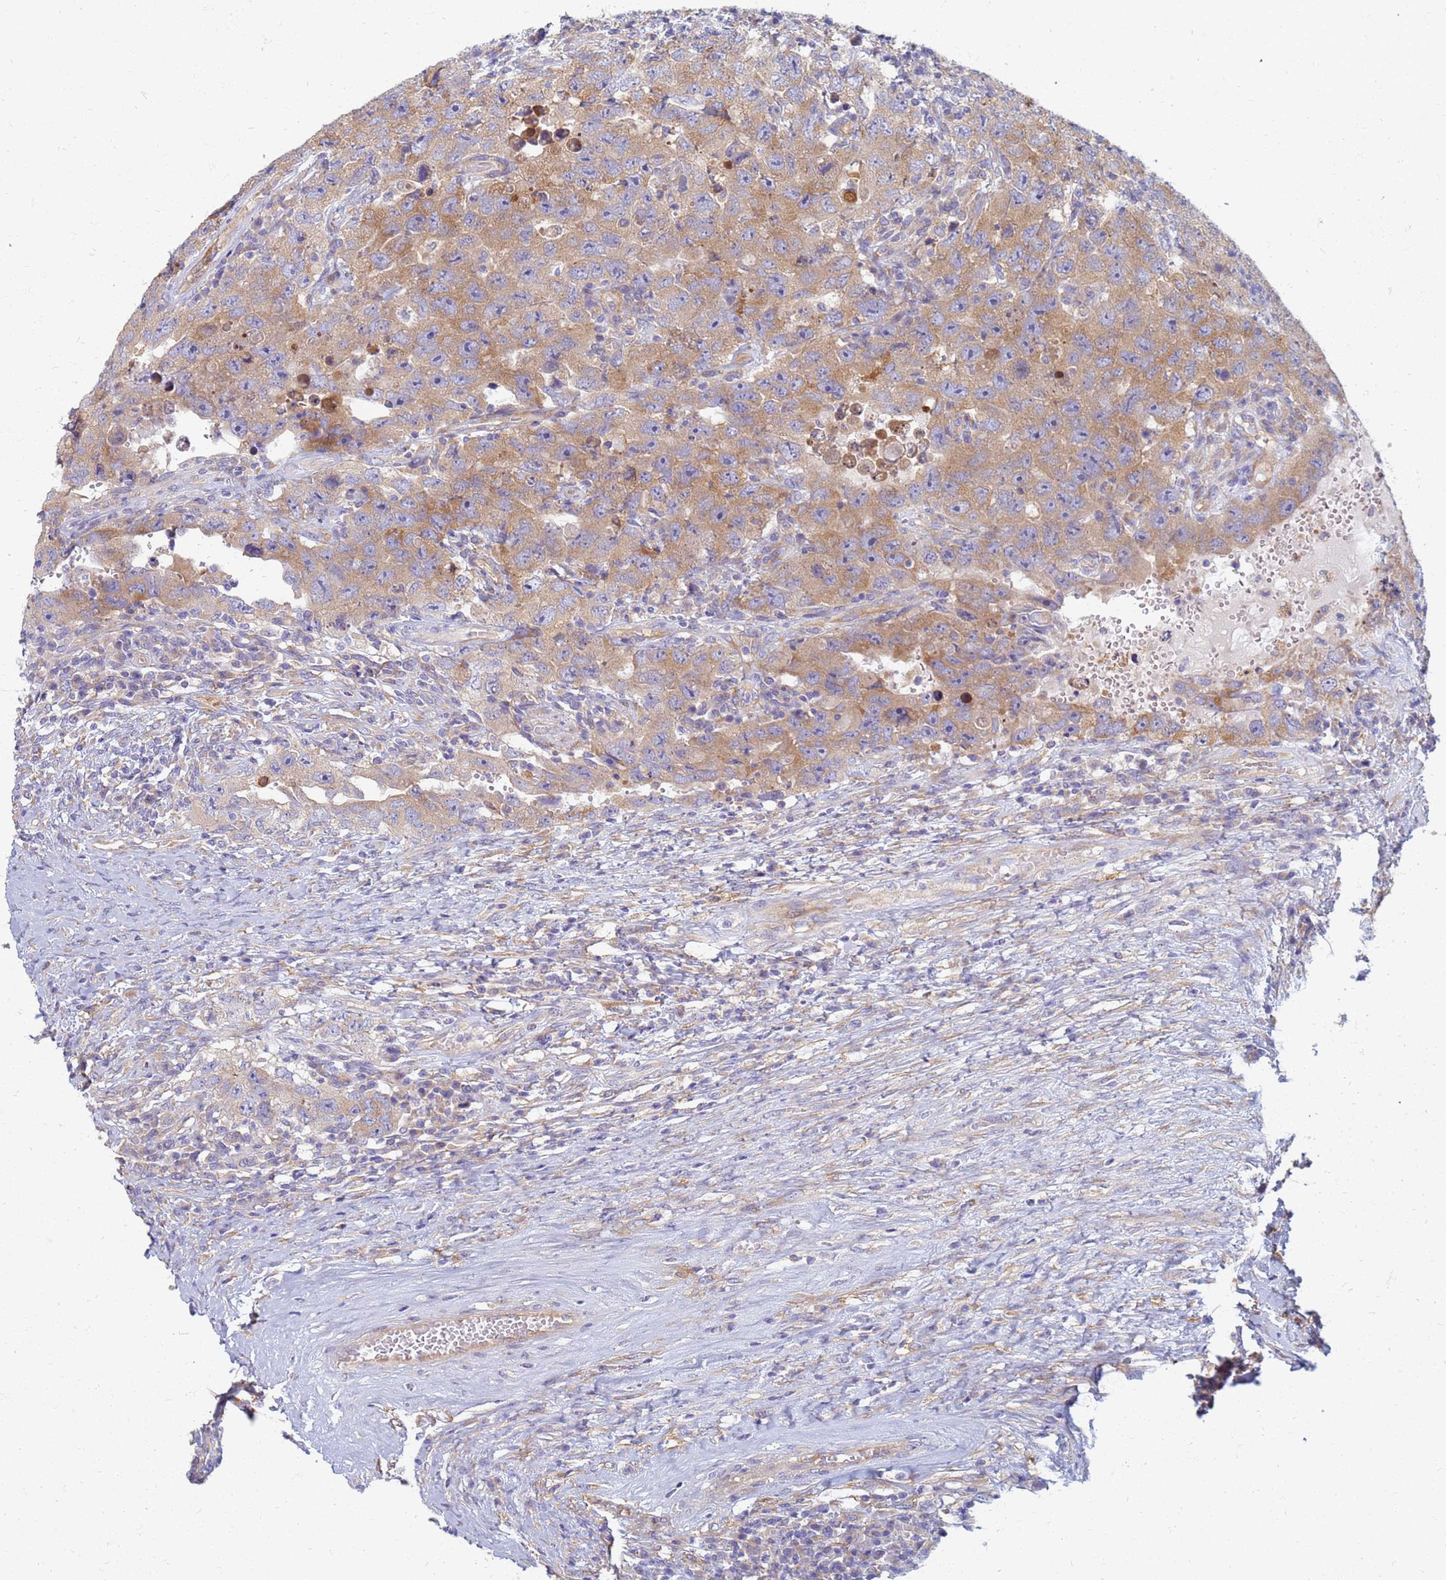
{"staining": {"intensity": "moderate", "quantity": ">75%", "location": "cytoplasmic/membranous"}, "tissue": "testis cancer", "cell_type": "Tumor cells", "image_type": "cancer", "snomed": [{"axis": "morphology", "description": "Carcinoma, Embryonal, NOS"}, {"axis": "topography", "description": "Testis"}], "caption": "This is a micrograph of immunohistochemistry (IHC) staining of testis embryonal carcinoma, which shows moderate expression in the cytoplasmic/membranous of tumor cells.", "gene": "EEA1", "patient": {"sex": "male", "age": 26}}